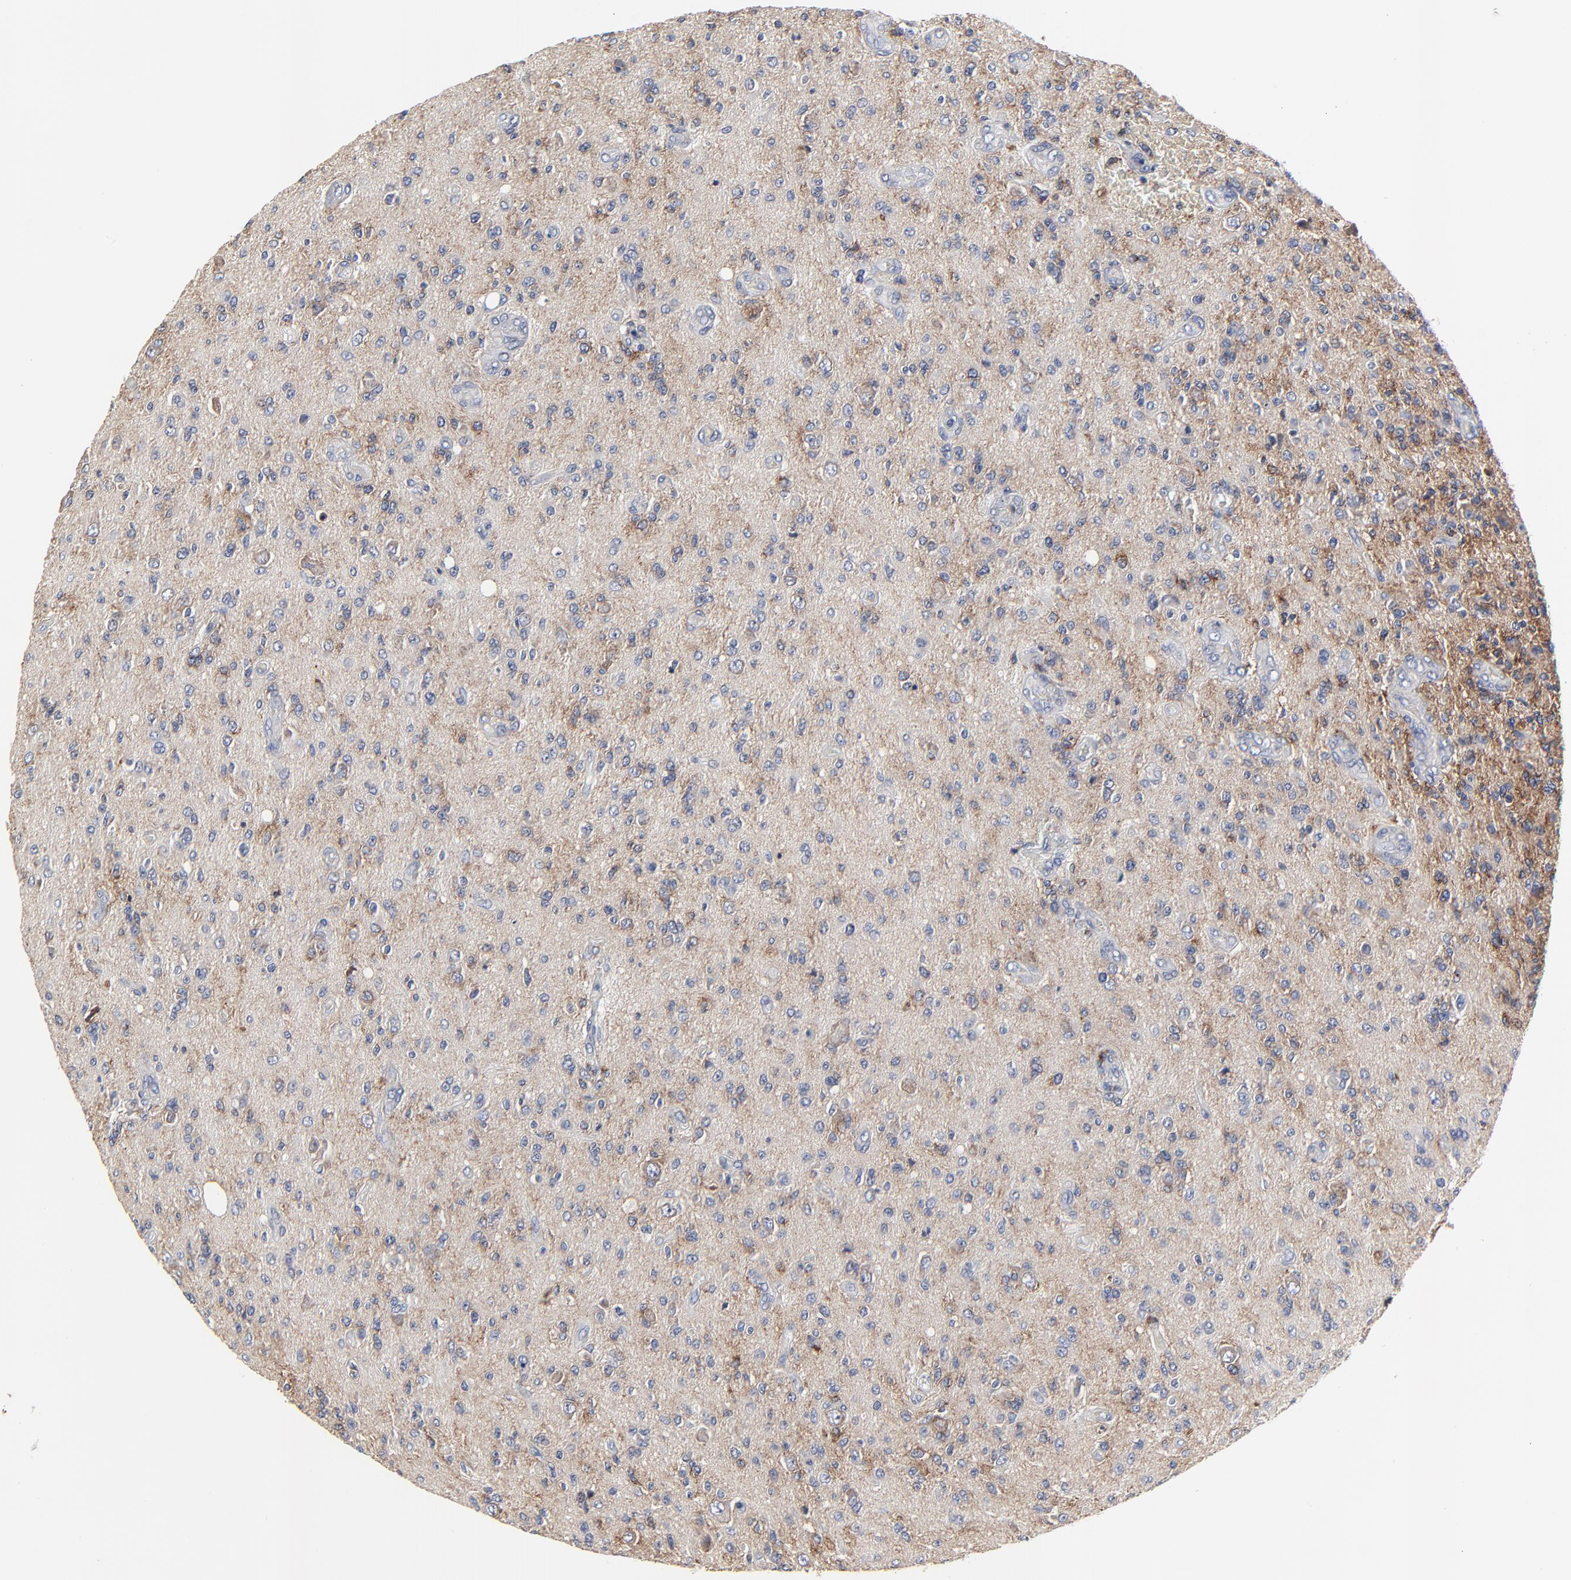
{"staining": {"intensity": "weak", "quantity": "25%-75%", "location": "cytoplasmic/membranous"}, "tissue": "glioma", "cell_type": "Tumor cells", "image_type": "cancer", "snomed": [{"axis": "morphology", "description": "Glioma, malignant, High grade"}, {"axis": "topography", "description": "Brain"}], "caption": "IHC histopathology image of human glioma stained for a protein (brown), which demonstrates low levels of weak cytoplasmic/membranous staining in about 25%-75% of tumor cells.", "gene": "NLGN3", "patient": {"sex": "male", "age": 36}}